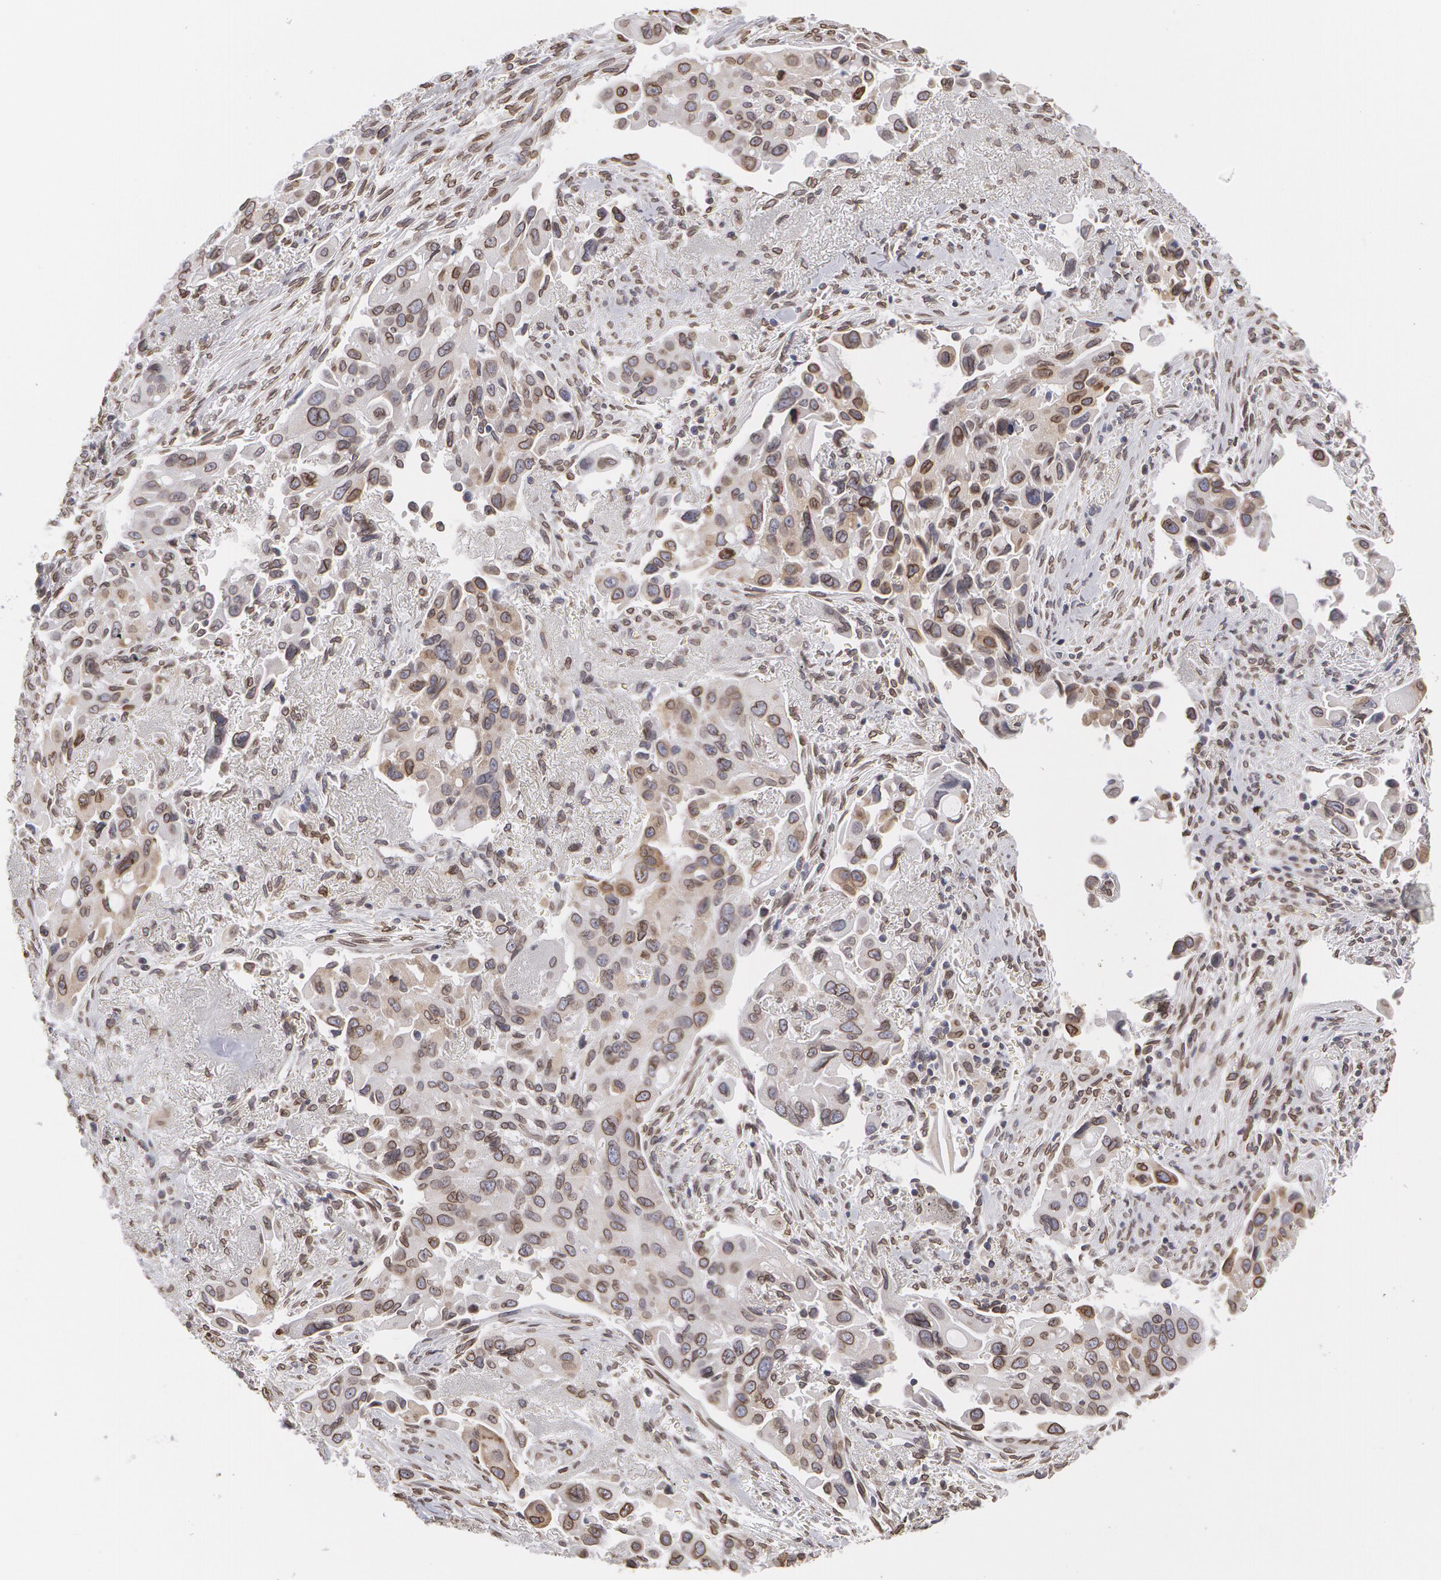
{"staining": {"intensity": "weak", "quantity": "25%-75%", "location": "cytoplasmic/membranous,nuclear"}, "tissue": "lung cancer", "cell_type": "Tumor cells", "image_type": "cancer", "snomed": [{"axis": "morphology", "description": "Adenocarcinoma, NOS"}, {"axis": "topography", "description": "Lung"}], "caption": "Immunohistochemistry (IHC) of adenocarcinoma (lung) displays low levels of weak cytoplasmic/membranous and nuclear positivity in about 25%-75% of tumor cells.", "gene": "EMD", "patient": {"sex": "male", "age": 68}}